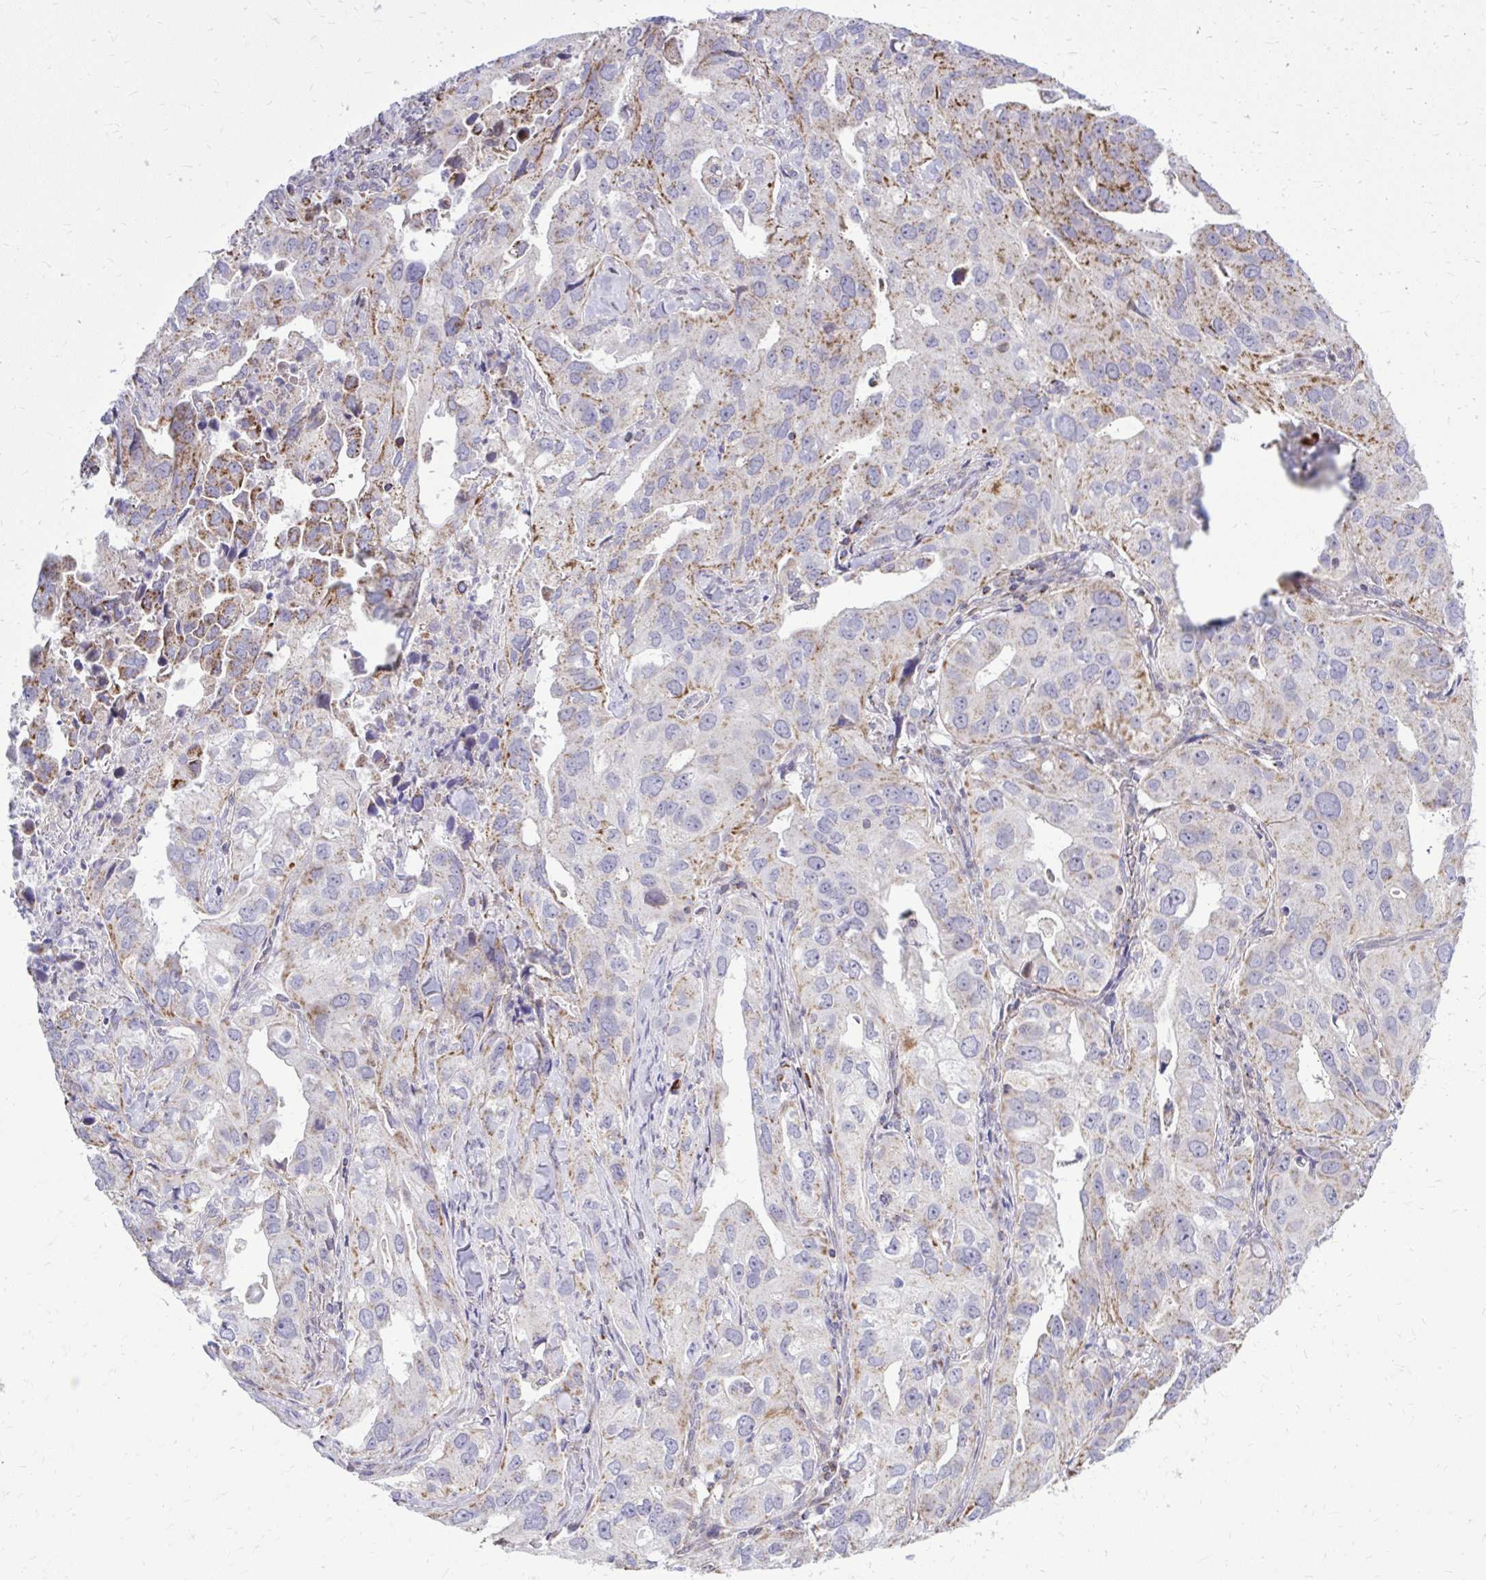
{"staining": {"intensity": "moderate", "quantity": "25%-75%", "location": "cytoplasmic/membranous"}, "tissue": "lung cancer", "cell_type": "Tumor cells", "image_type": "cancer", "snomed": [{"axis": "morphology", "description": "Adenocarcinoma, NOS"}, {"axis": "topography", "description": "Lung"}], "caption": "IHC photomicrograph of neoplastic tissue: human adenocarcinoma (lung) stained using immunohistochemistry reveals medium levels of moderate protein expression localized specifically in the cytoplasmic/membranous of tumor cells, appearing as a cytoplasmic/membranous brown color.", "gene": "ZNF362", "patient": {"sex": "male", "age": 48}}